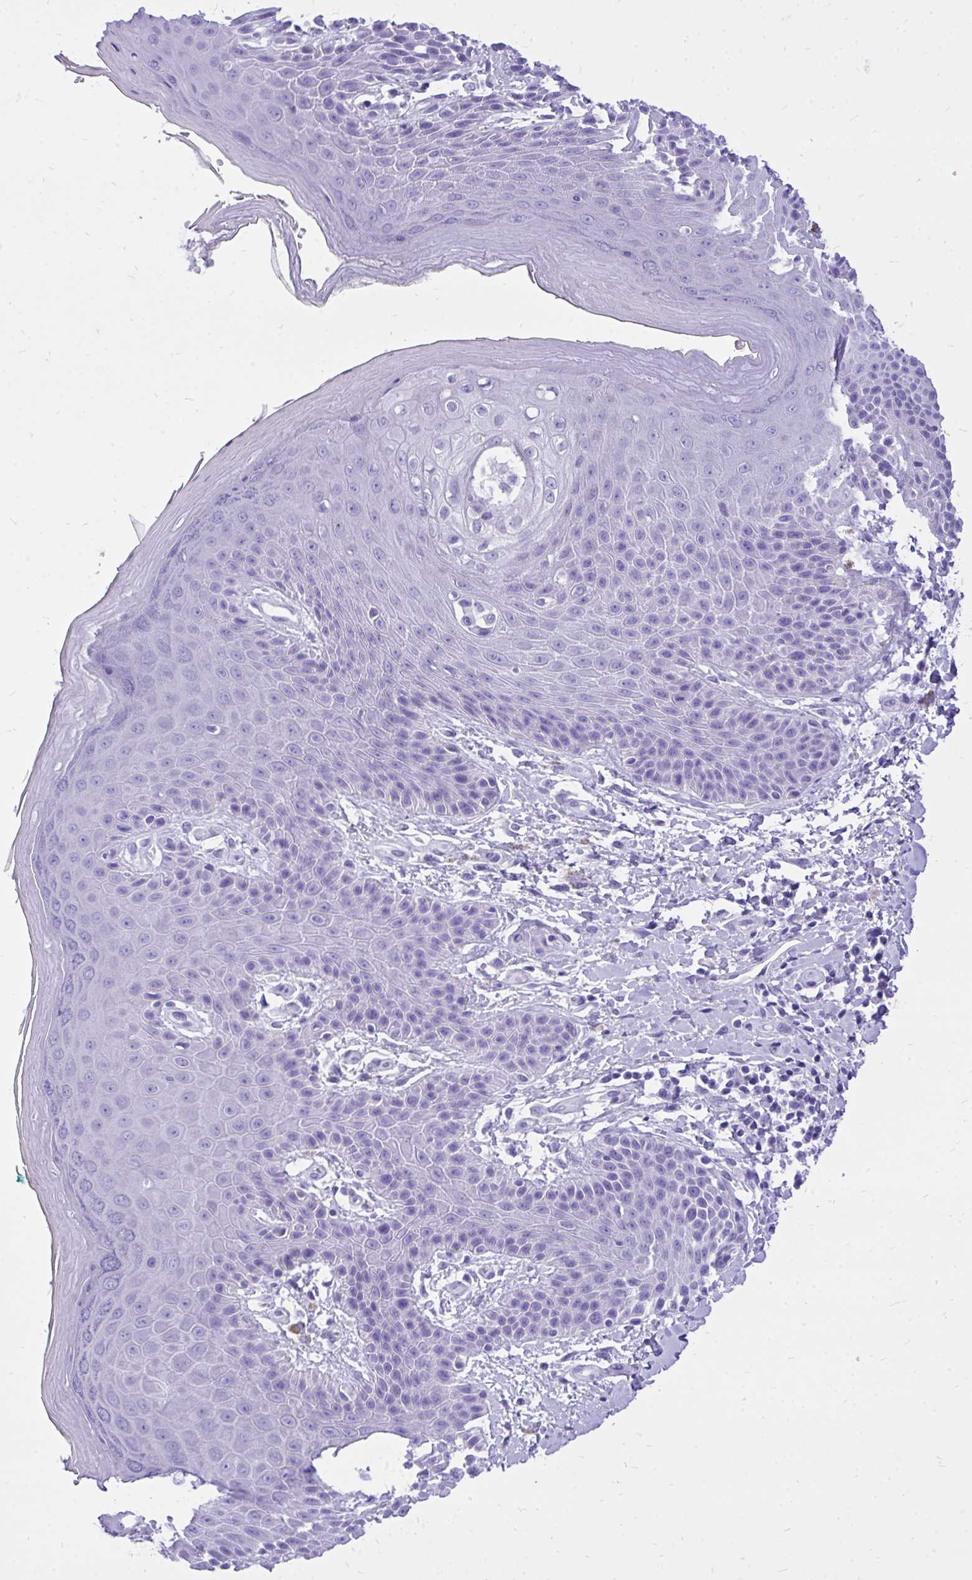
{"staining": {"intensity": "negative", "quantity": "none", "location": "none"}, "tissue": "skin", "cell_type": "Epidermal cells", "image_type": "normal", "snomed": [{"axis": "morphology", "description": "Normal tissue, NOS"}, {"axis": "topography", "description": "Peripheral nerve tissue"}], "caption": "Immunohistochemistry micrograph of normal skin: human skin stained with DAB demonstrates no significant protein staining in epidermal cells. (Brightfield microscopy of DAB (3,3'-diaminobenzidine) immunohistochemistry (IHC) at high magnification).", "gene": "MON1A", "patient": {"sex": "male", "age": 51}}